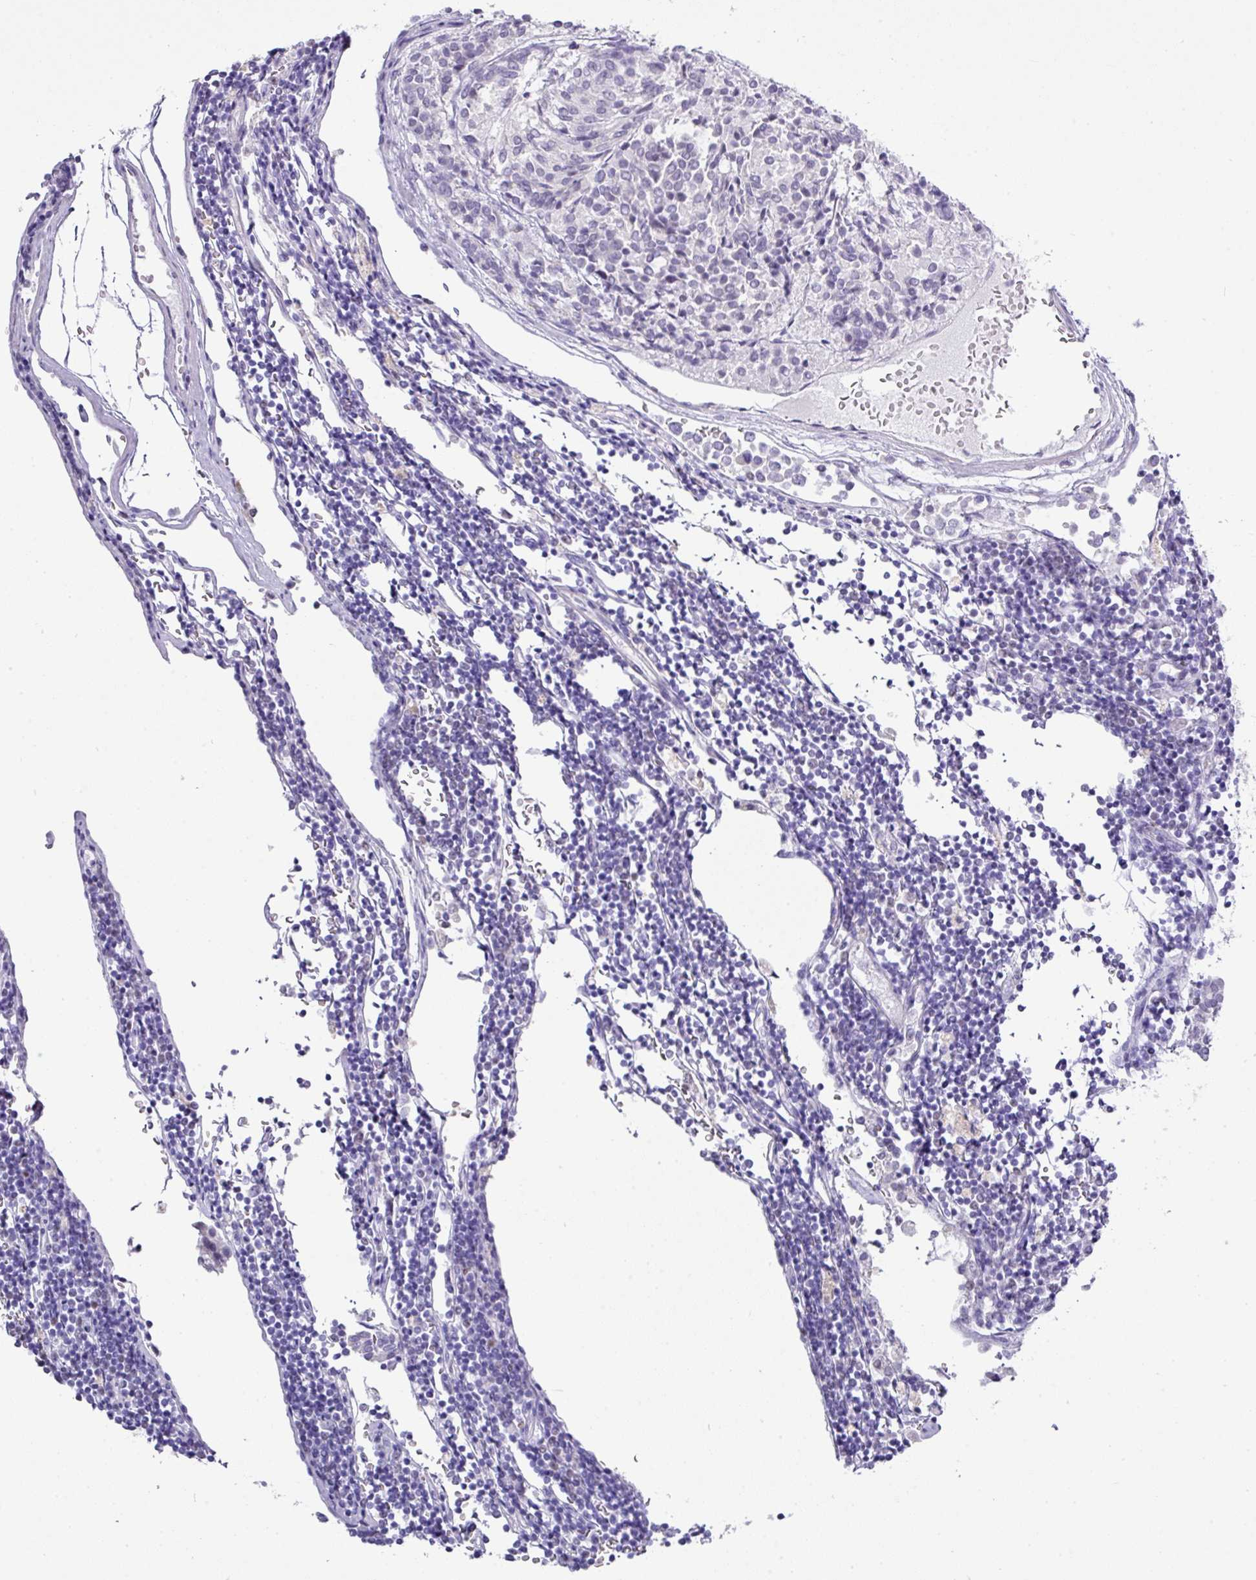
{"staining": {"intensity": "negative", "quantity": "none", "location": "none"}, "tissue": "carcinoid", "cell_type": "Tumor cells", "image_type": "cancer", "snomed": [{"axis": "morphology", "description": "Carcinoid, malignant, NOS"}, {"axis": "topography", "description": "Pancreas"}], "caption": "Immunohistochemistry (IHC) of human carcinoid (malignant) displays no positivity in tumor cells.", "gene": "BCL11A", "patient": {"sex": "female", "age": 54}}